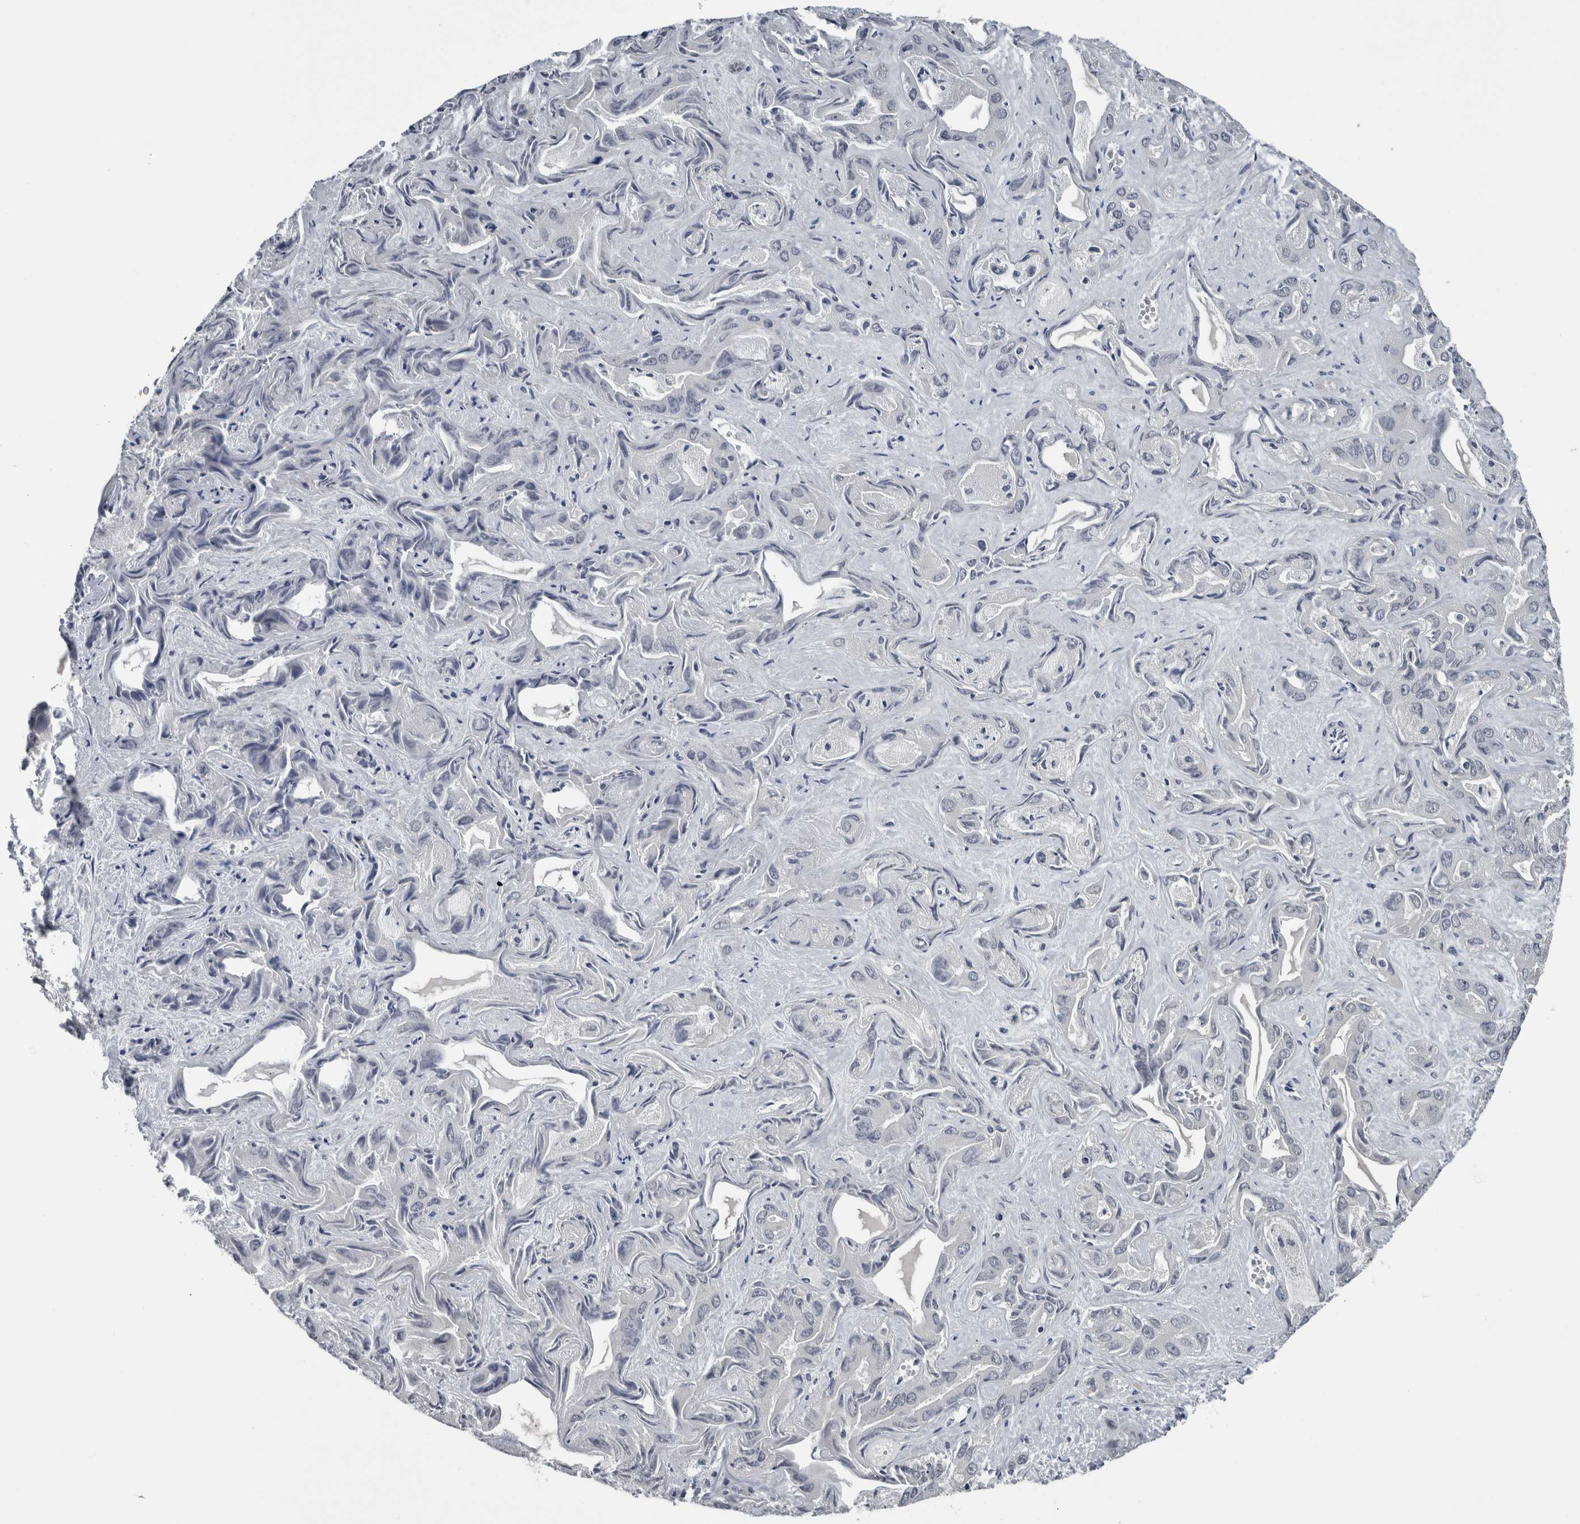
{"staining": {"intensity": "negative", "quantity": "none", "location": "none"}, "tissue": "liver cancer", "cell_type": "Tumor cells", "image_type": "cancer", "snomed": [{"axis": "morphology", "description": "Cholangiocarcinoma"}, {"axis": "topography", "description": "Liver"}], "caption": "This is an immunohistochemistry (IHC) photomicrograph of cholangiocarcinoma (liver). There is no positivity in tumor cells.", "gene": "ZBTB21", "patient": {"sex": "female", "age": 52}}